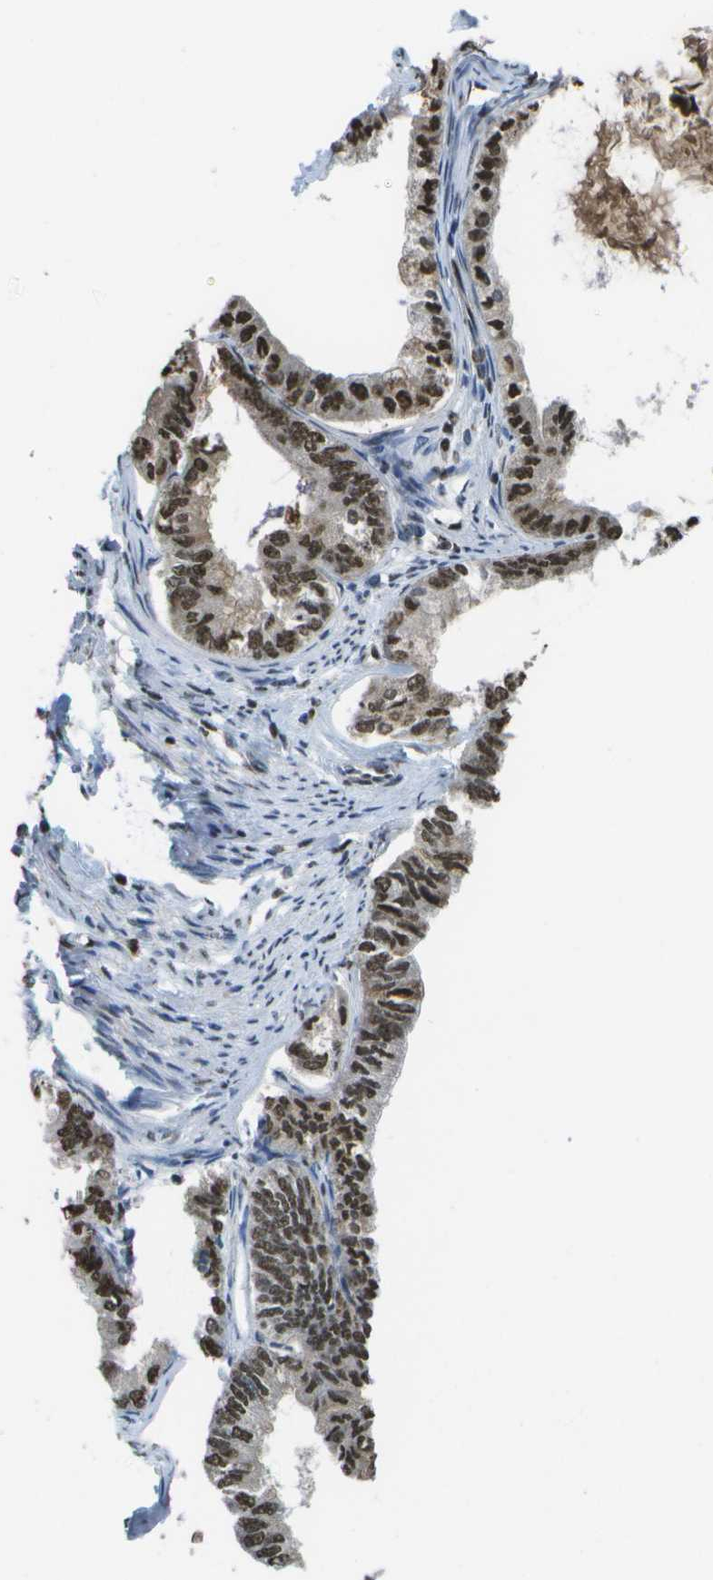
{"staining": {"intensity": "strong", "quantity": ">75%", "location": "nuclear"}, "tissue": "endometrial cancer", "cell_type": "Tumor cells", "image_type": "cancer", "snomed": [{"axis": "morphology", "description": "Adenocarcinoma, NOS"}, {"axis": "topography", "description": "Endometrium"}], "caption": "IHC micrograph of human endometrial cancer (adenocarcinoma) stained for a protein (brown), which shows high levels of strong nuclear expression in about >75% of tumor cells.", "gene": "SPEN", "patient": {"sex": "female", "age": 86}}